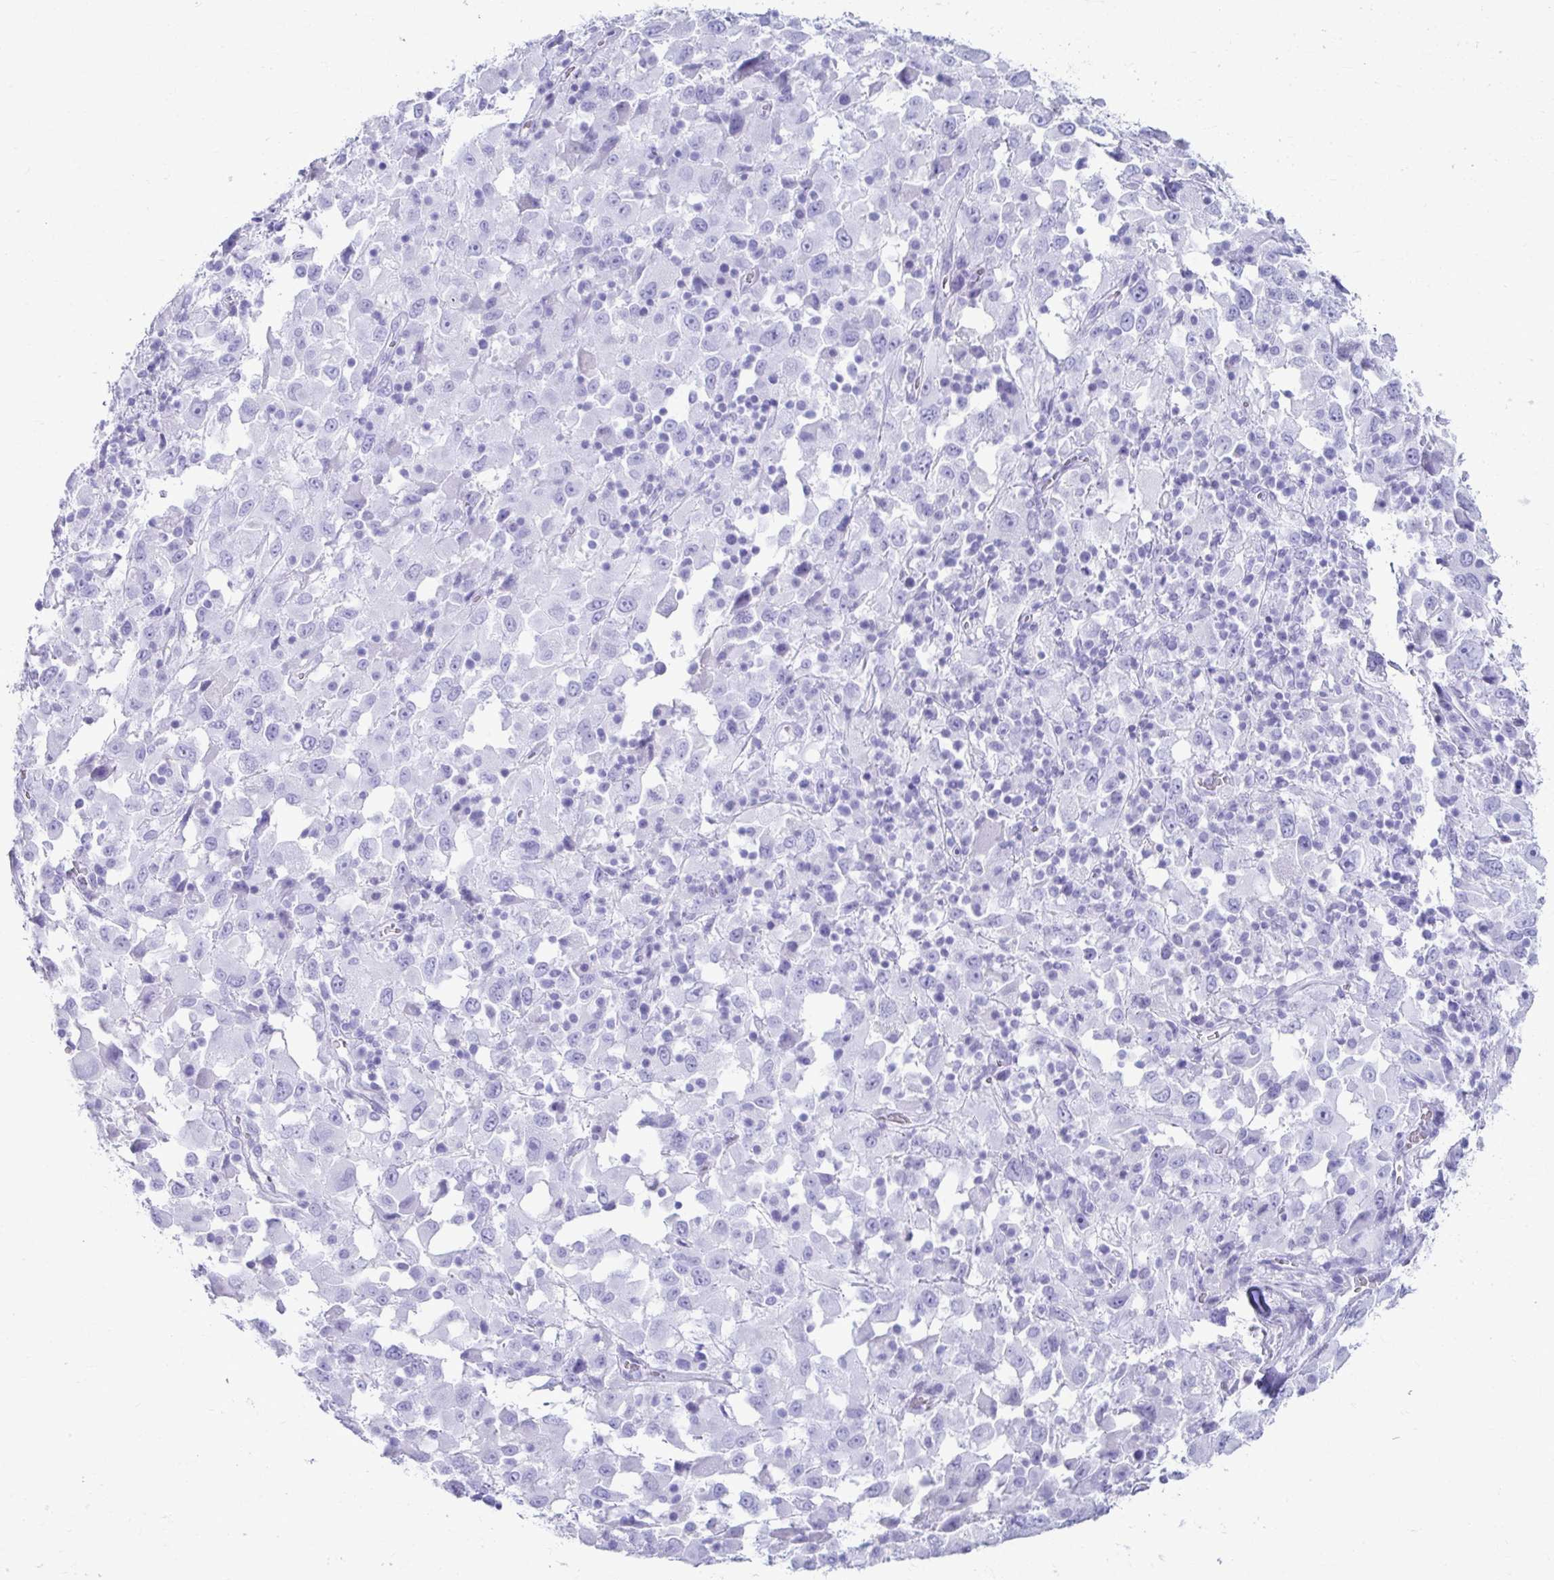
{"staining": {"intensity": "negative", "quantity": "none", "location": "none"}, "tissue": "melanoma", "cell_type": "Tumor cells", "image_type": "cancer", "snomed": [{"axis": "morphology", "description": "Malignant melanoma, Metastatic site"}, {"axis": "topography", "description": "Soft tissue"}], "caption": "Immunohistochemistry of malignant melanoma (metastatic site) shows no staining in tumor cells.", "gene": "ATP4B", "patient": {"sex": "male", "age": 50}}